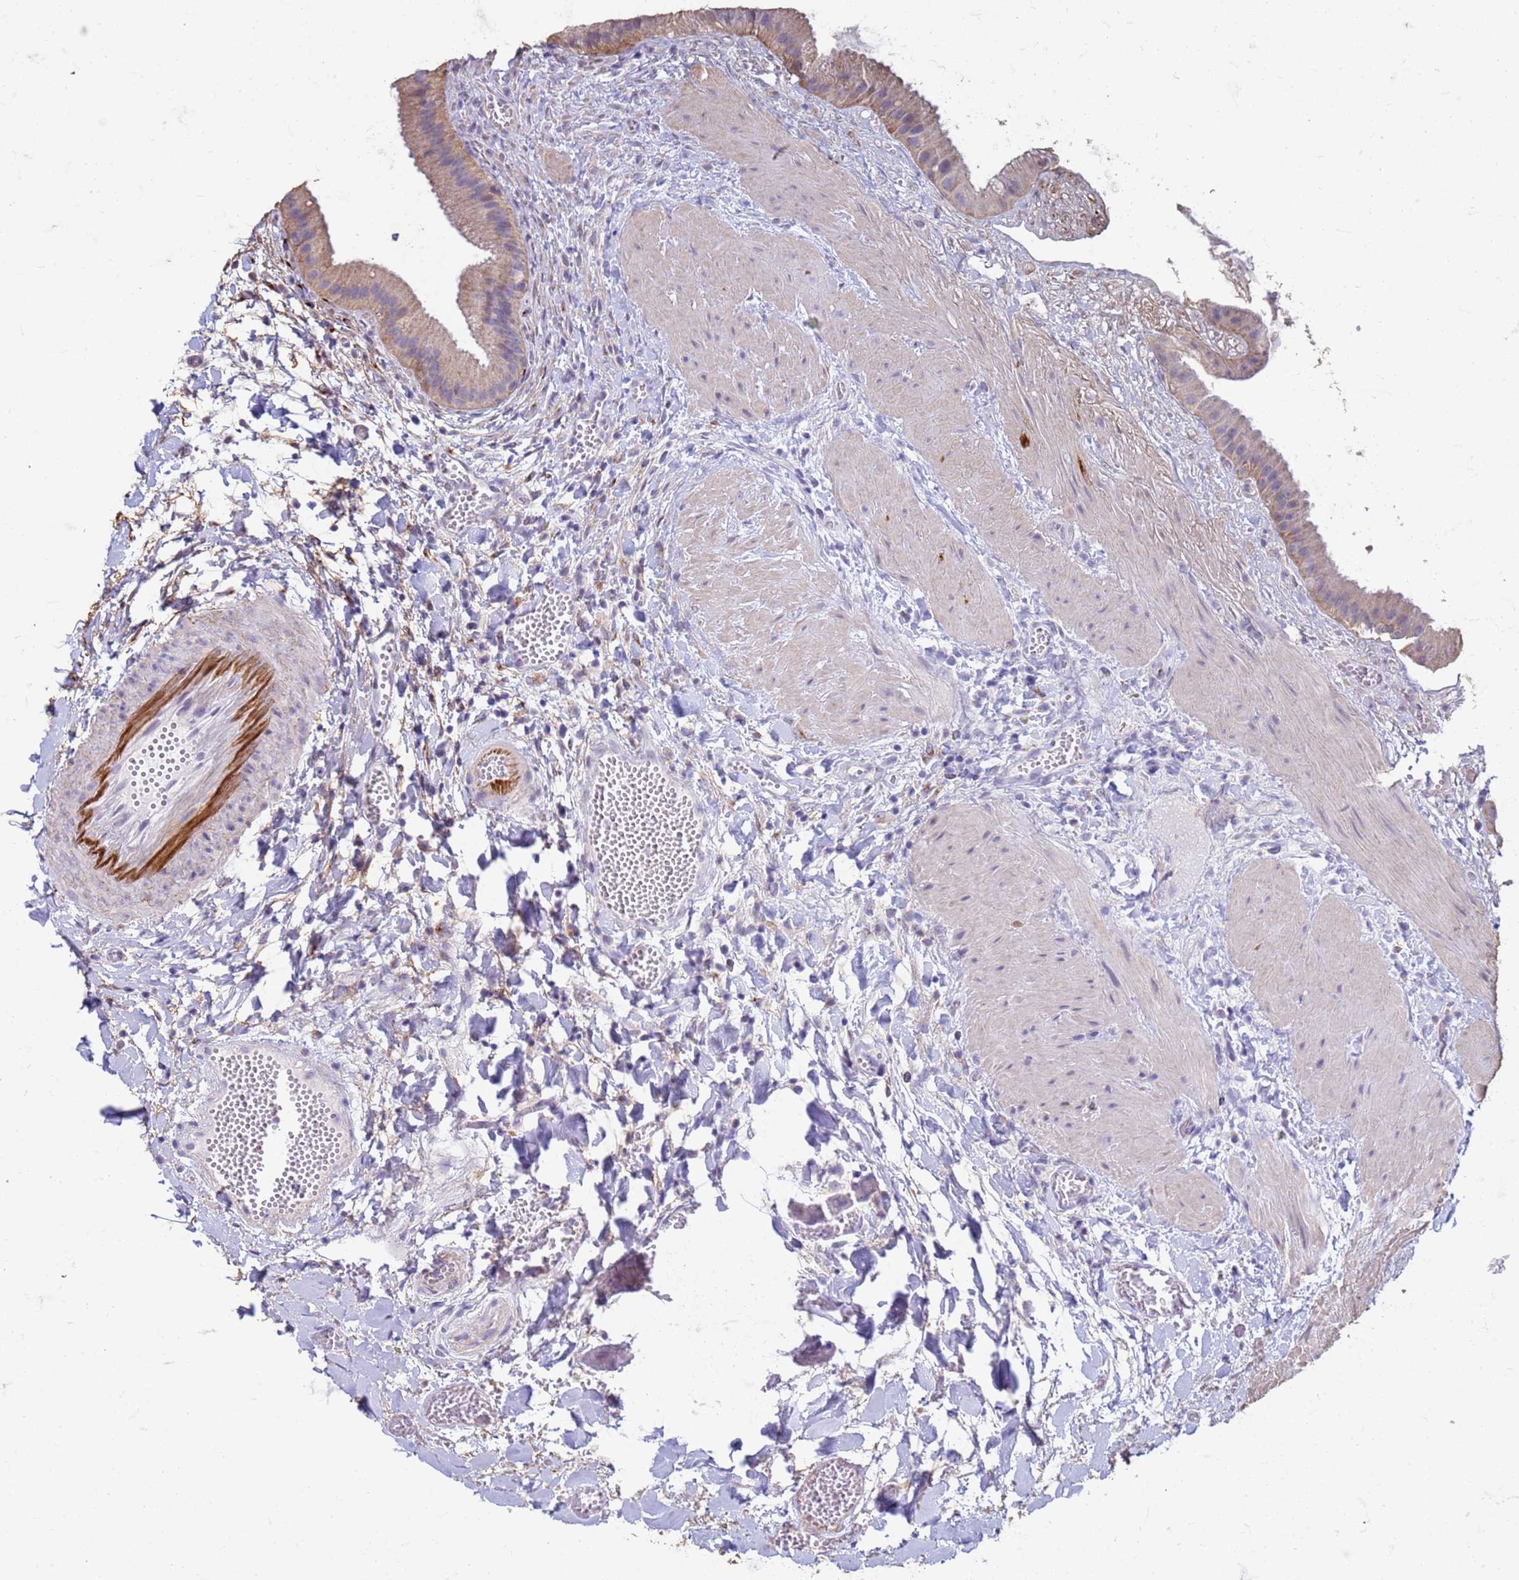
{"staining": {"intensity": "weak", "quantity": "25%-75%", "location": "cytoplasmic/membranous"}, "tissue": "gallbladder", "cell_type": "Glandular cells", "image_type": "normal", "snomed": [{"axis": "morphology", "description": "Normal tissue, NOS"}, {"axis": "topography", "description": "Gallbladder"}], "caption": "A micrograph of gallbladder stained for a protein demonstrates weak cytoplasmic/membranous brown staining in glandular cells.", "gene": "SLC25A15", "patient": {"sex": "male", "age": 55}}